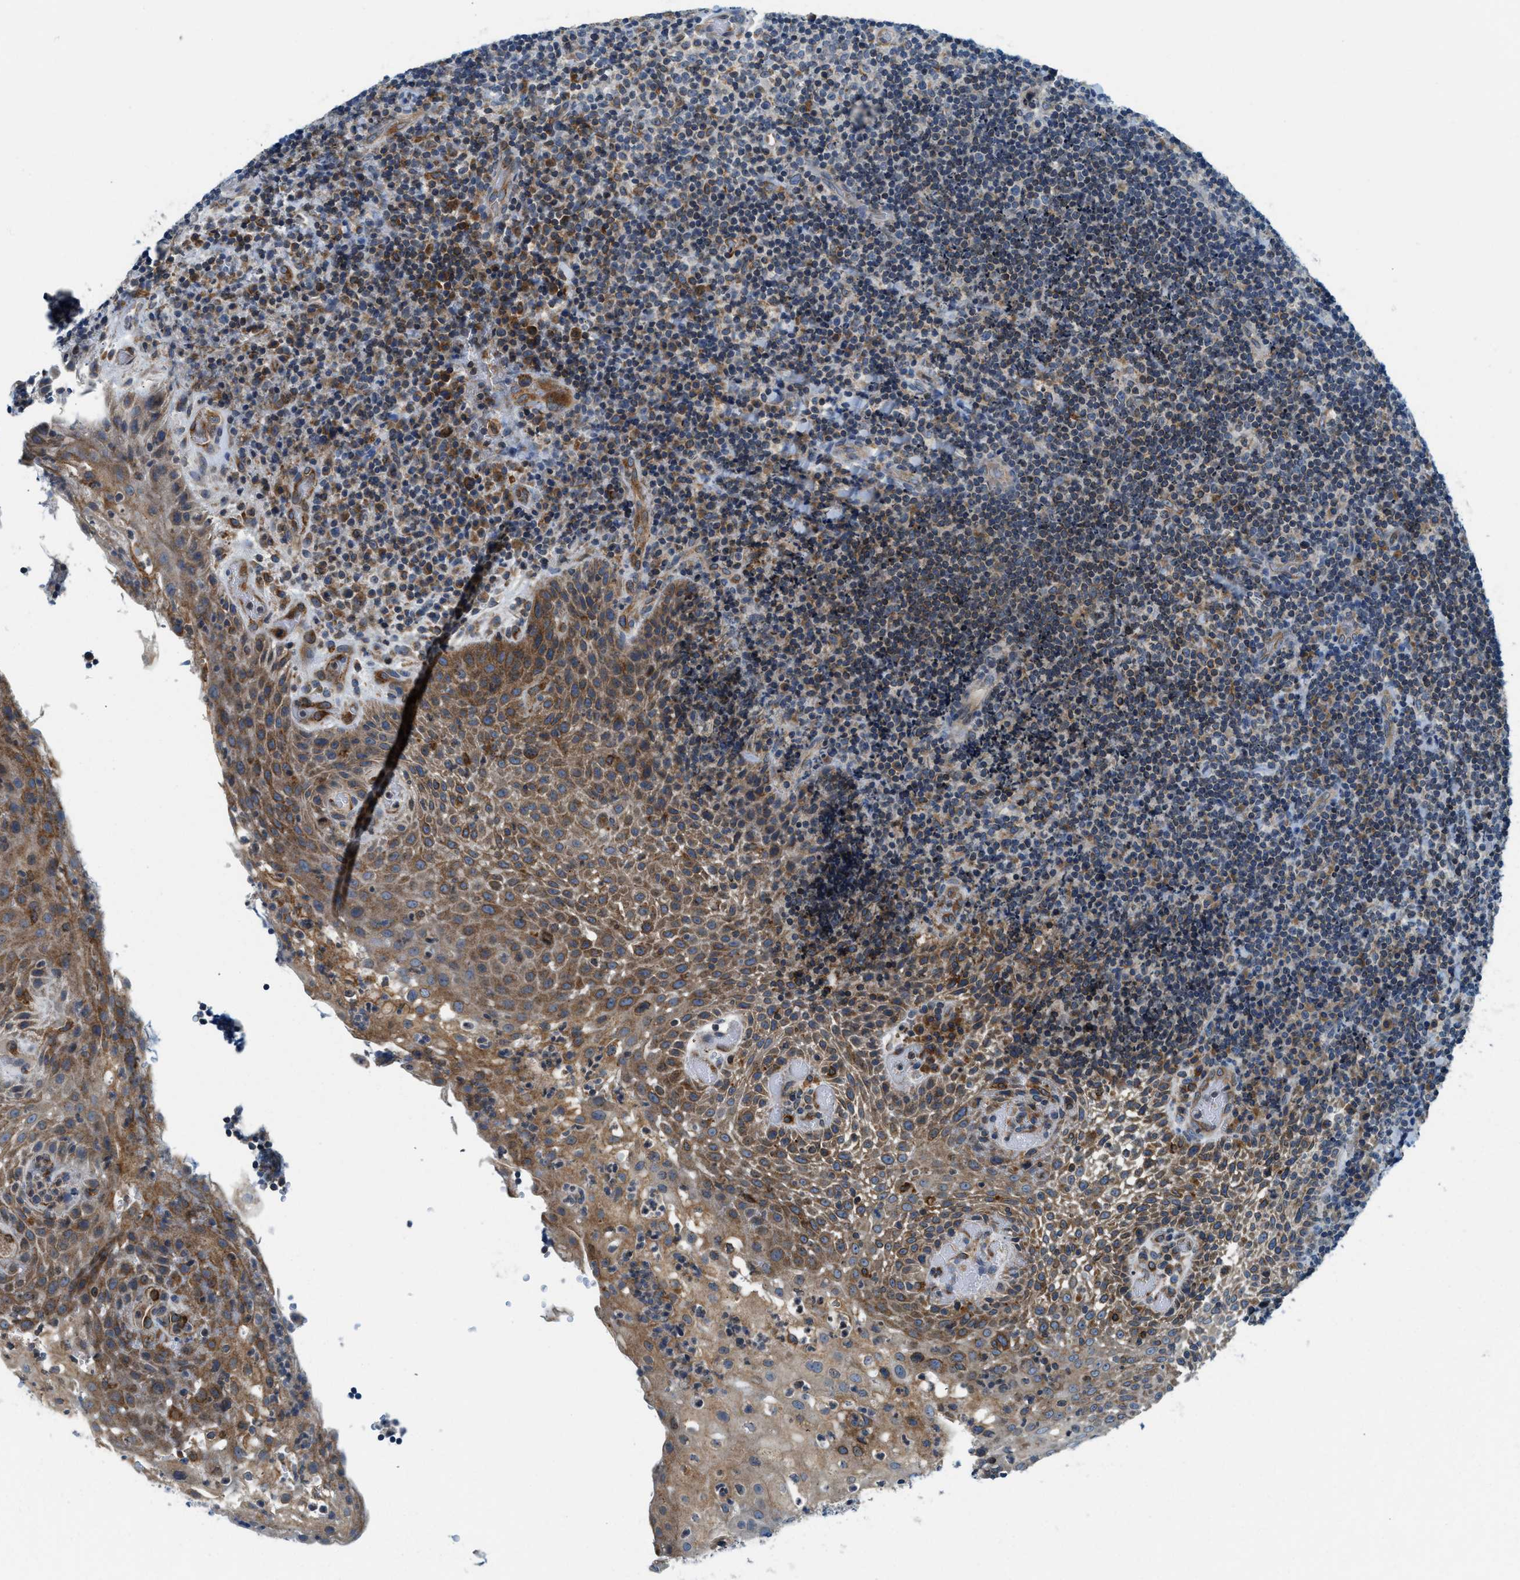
{"staining": {"intensity": "negative", "quantity": "none", "location": "none"}, "tissue": "lymphoma", "cell_type": "Tumor cells", "image_type": "cancer", "snomed": [{"axis": "morphology", "description": "Malignant lymphoma, non-Hodgkin's type, High grade"}, {"axis": "topography", "description": "Tonsil"}], "caption": "High magnification brightfield microscopy of lymphoma stained with DAB (3,3'-diaminobenzidine) (brown) and counterstained with hematoxylin (blue): tumor cells show no significant expression. (DAB (3,3'-diaminobenzidine) immunohistochemistry (IHC) with hematoxylin counter stain).", "gene": "BCAP31", "patient": {"sex": "female", "age": 36}}